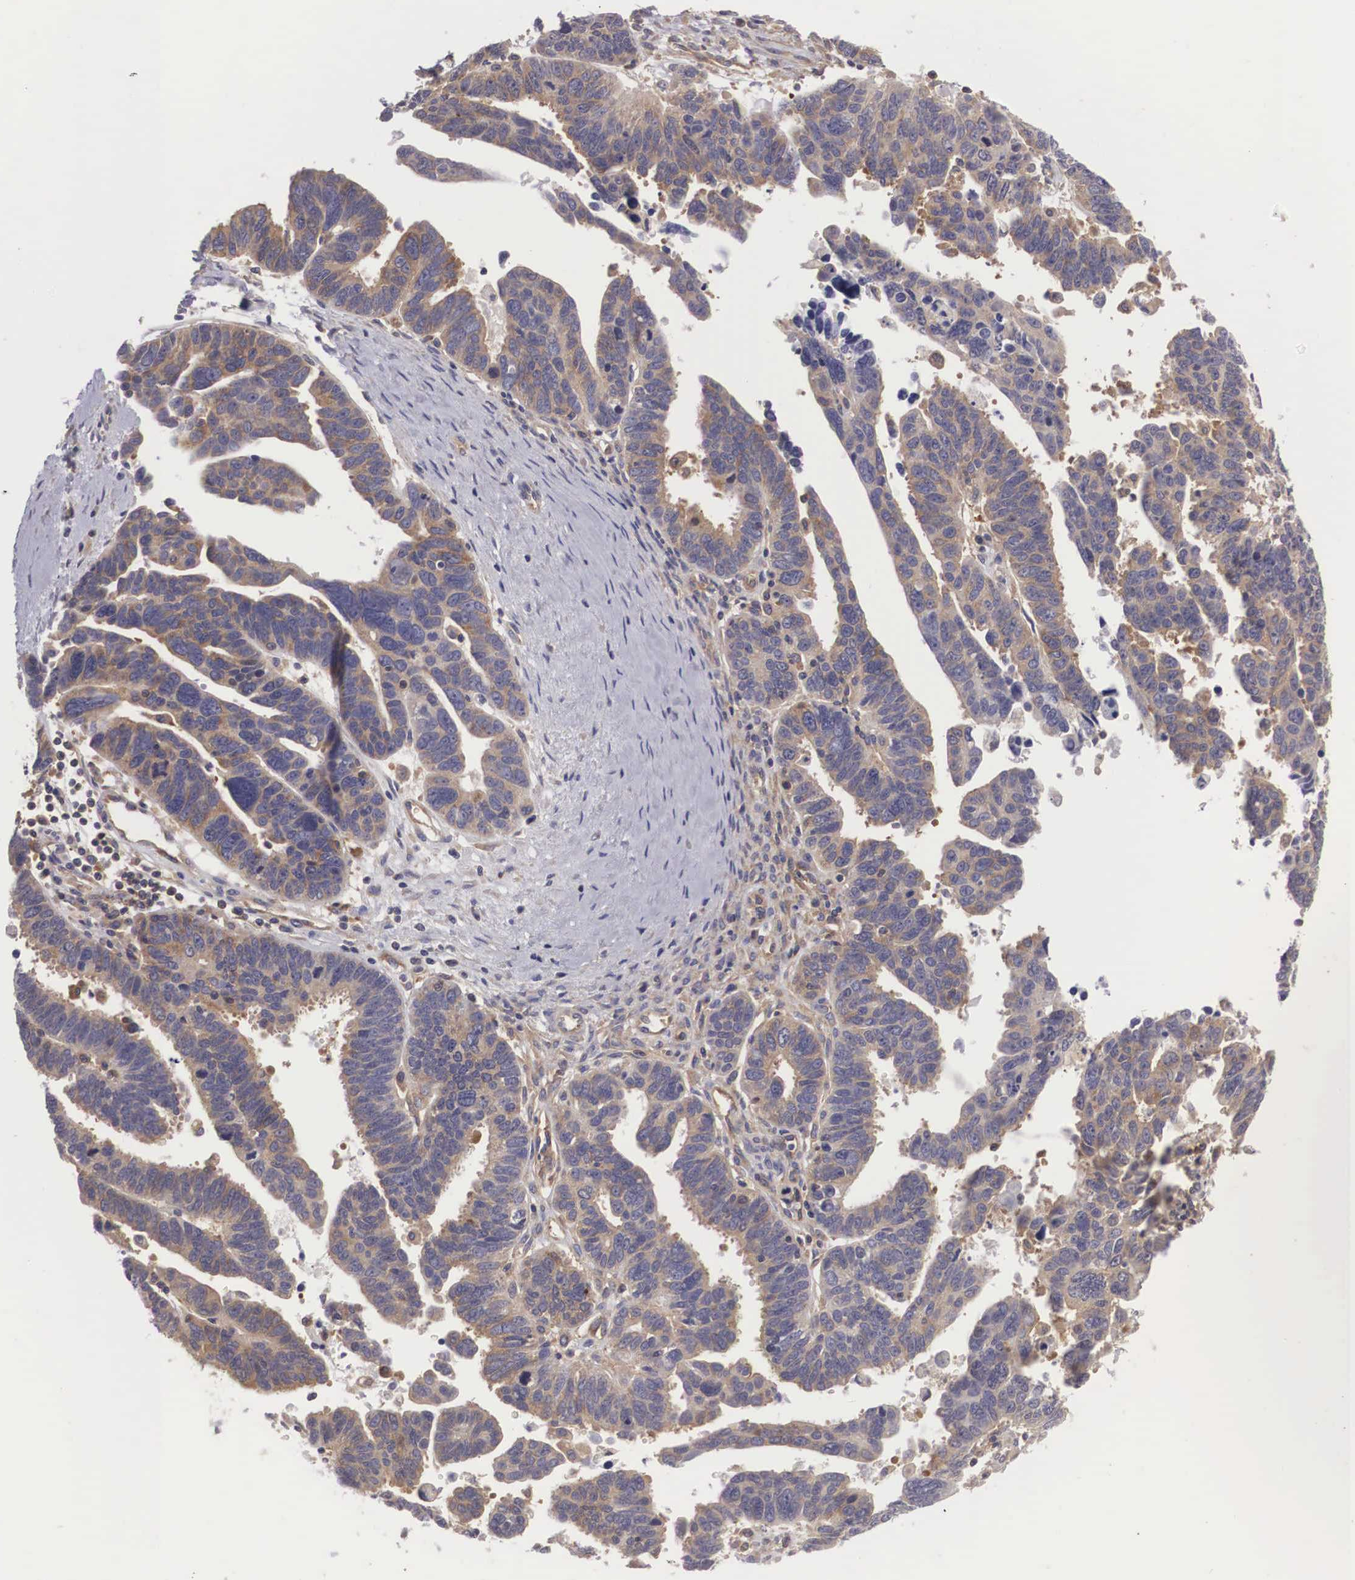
{"staining": {"intensity": "weak", "quantity": ">75%", "location": "cytoplasmic/membranous"}, "tissue": "ovarian cancer", "cell_type": "Tumor cells", "image_type": "cancer", "snomed": [{"axis": "morphology", "description": "Carcinoma, endometroid"}, {"axis": "morphology", "description": "Cystadenocarcinoma, serous, NOS"}, {"axis": "topography", "description": "Ovary"}], "caption": "IHC of human ovarian serous cystadenocarcinoma displays low levels of weak cytoplasmic/membranous expression in approximately >75% of tumor cells.", "gene": "GRIPAP1", "patient": {"sex": "female", "age": 45}}